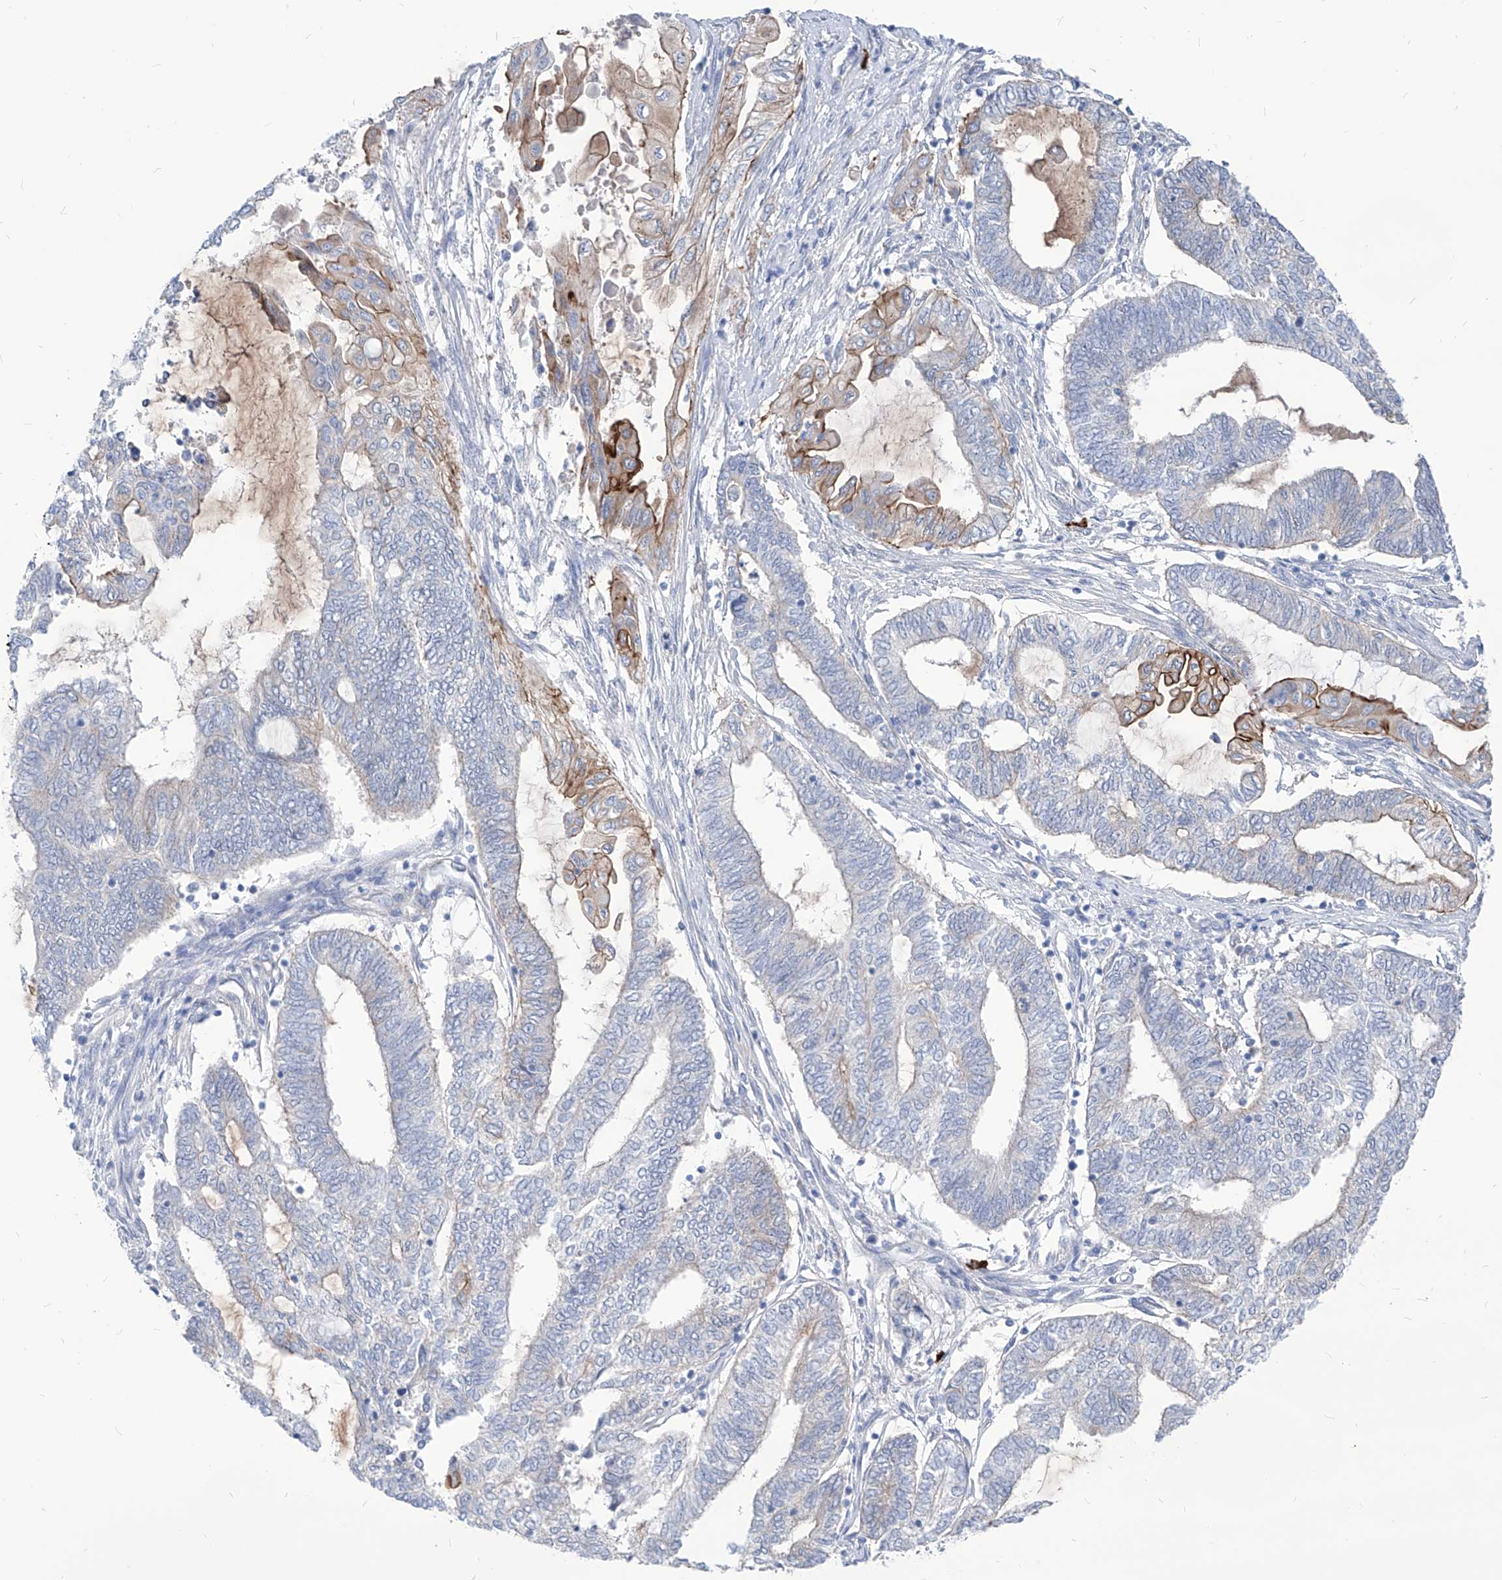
{"staining": {"intensity": "moderate", "quantity": "<25%", "location": "cytoplasmic/membranous"}, "tissue": "endometrial cancer", "cell_type": "Tumor cells", "image_type": "cancer", "snomed": [{"axis": "morphology", "description": "Adenocarcinoma, NOS"}, {"axis": "topography", "description": "Uterus"}, {"axis": "topography", "description": "Endometrium"}], "caption": "Tumor cells exhibit low levels of moderate cytoplasmic/membranous positivity in approximately <25% of cells in adenocarcinoma (endometrial).", "gene": "AKAP10", "patient": {"sex": "female", "age": 70}}